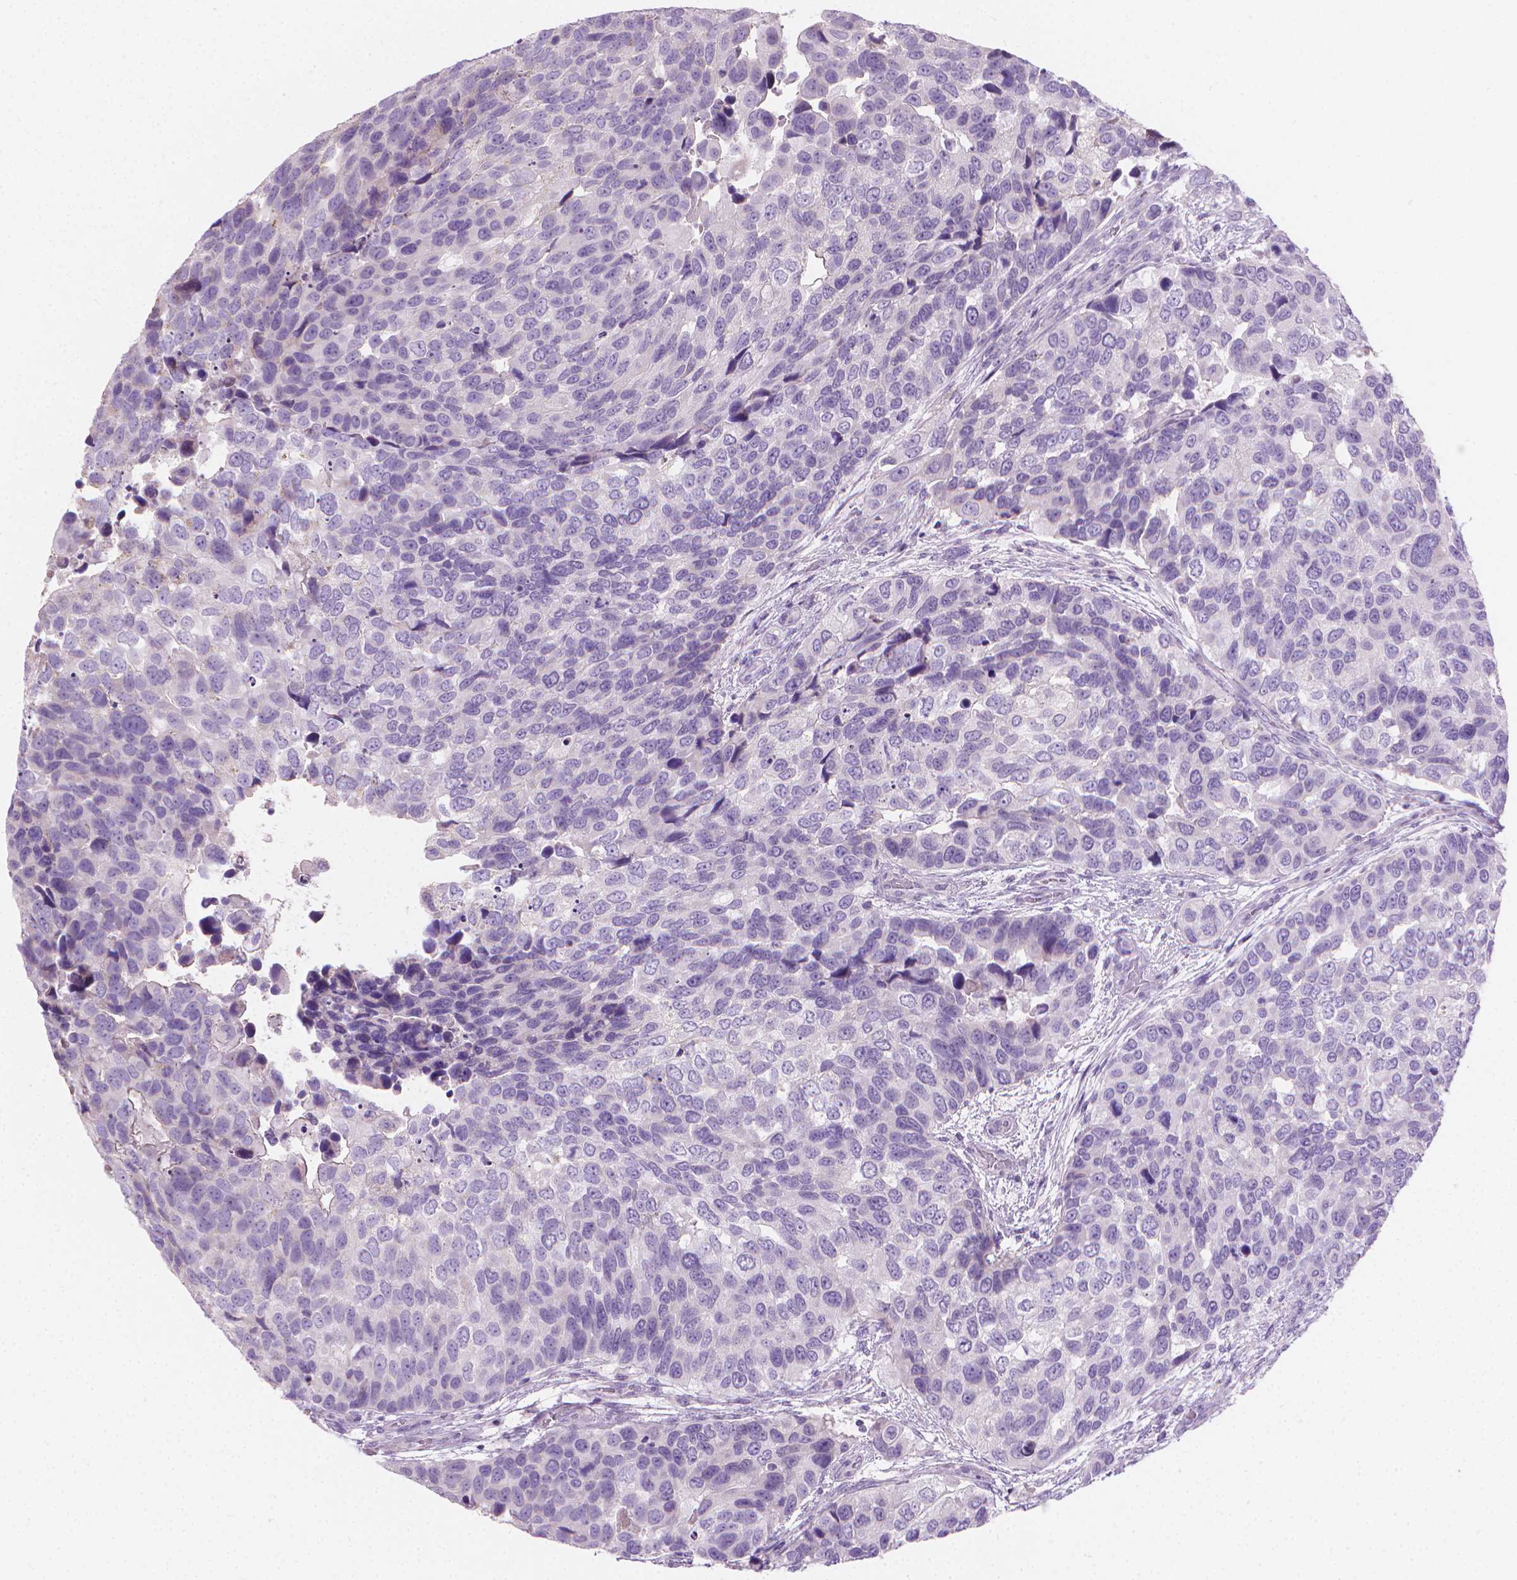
{"staining": {"intensity": "negative", "quantity": "none", "location": "none"}, "tissue": "urothelial cancer", "cell_type": "Tumor cells", "image_type": "cancer", "snomed": [{"axis": "morphology", "description": "Urothelial carcinoma, High grade"}, {"axis": "topography", "description": "Urinary bladder"}], "caption": "This is a image of immunohistochemistry staining of urothelial carcinoma (high-grade), which shows no staining in tumor cells.", "gene": "CABCOCO1", "patient": {"sex": "male", "age": 60}}